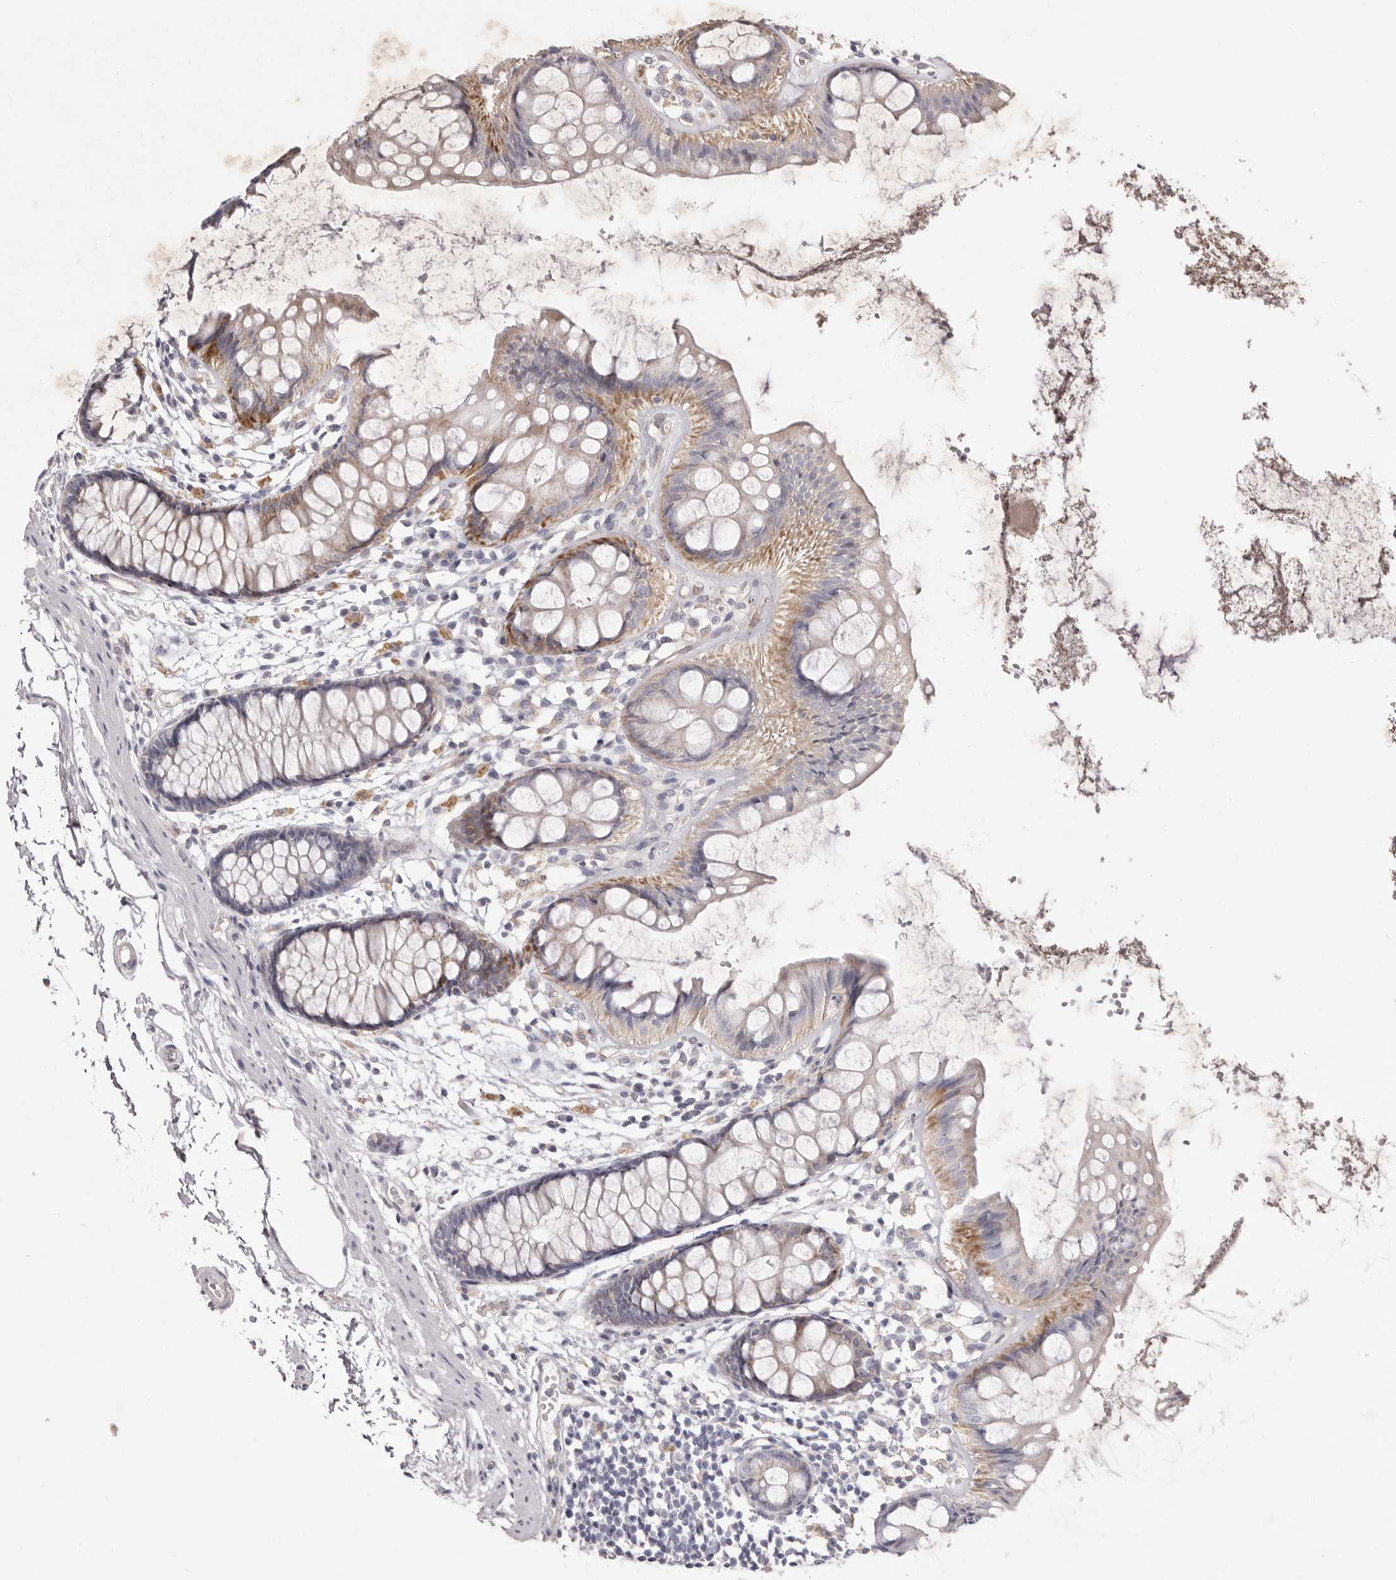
{"staining": {"intensity": "moderate", "quantity": "<25%", "location": "cytoplasmic/membranous"}, "tissue": "rectum", "cell_type": "Glandular cells", "image_type": "normal", "snomed": [{"axis": "morphology", "description": "Normal tissue, NOS"}, {"axis": "topography", "description": "Rectum"}], "caption": "Normal rectum reveals moderate cytoplasmic/membranous expression in about <25% of glandular cells.", "gene": "GPR84", "patient": {"sex": "female", "age": 66}}